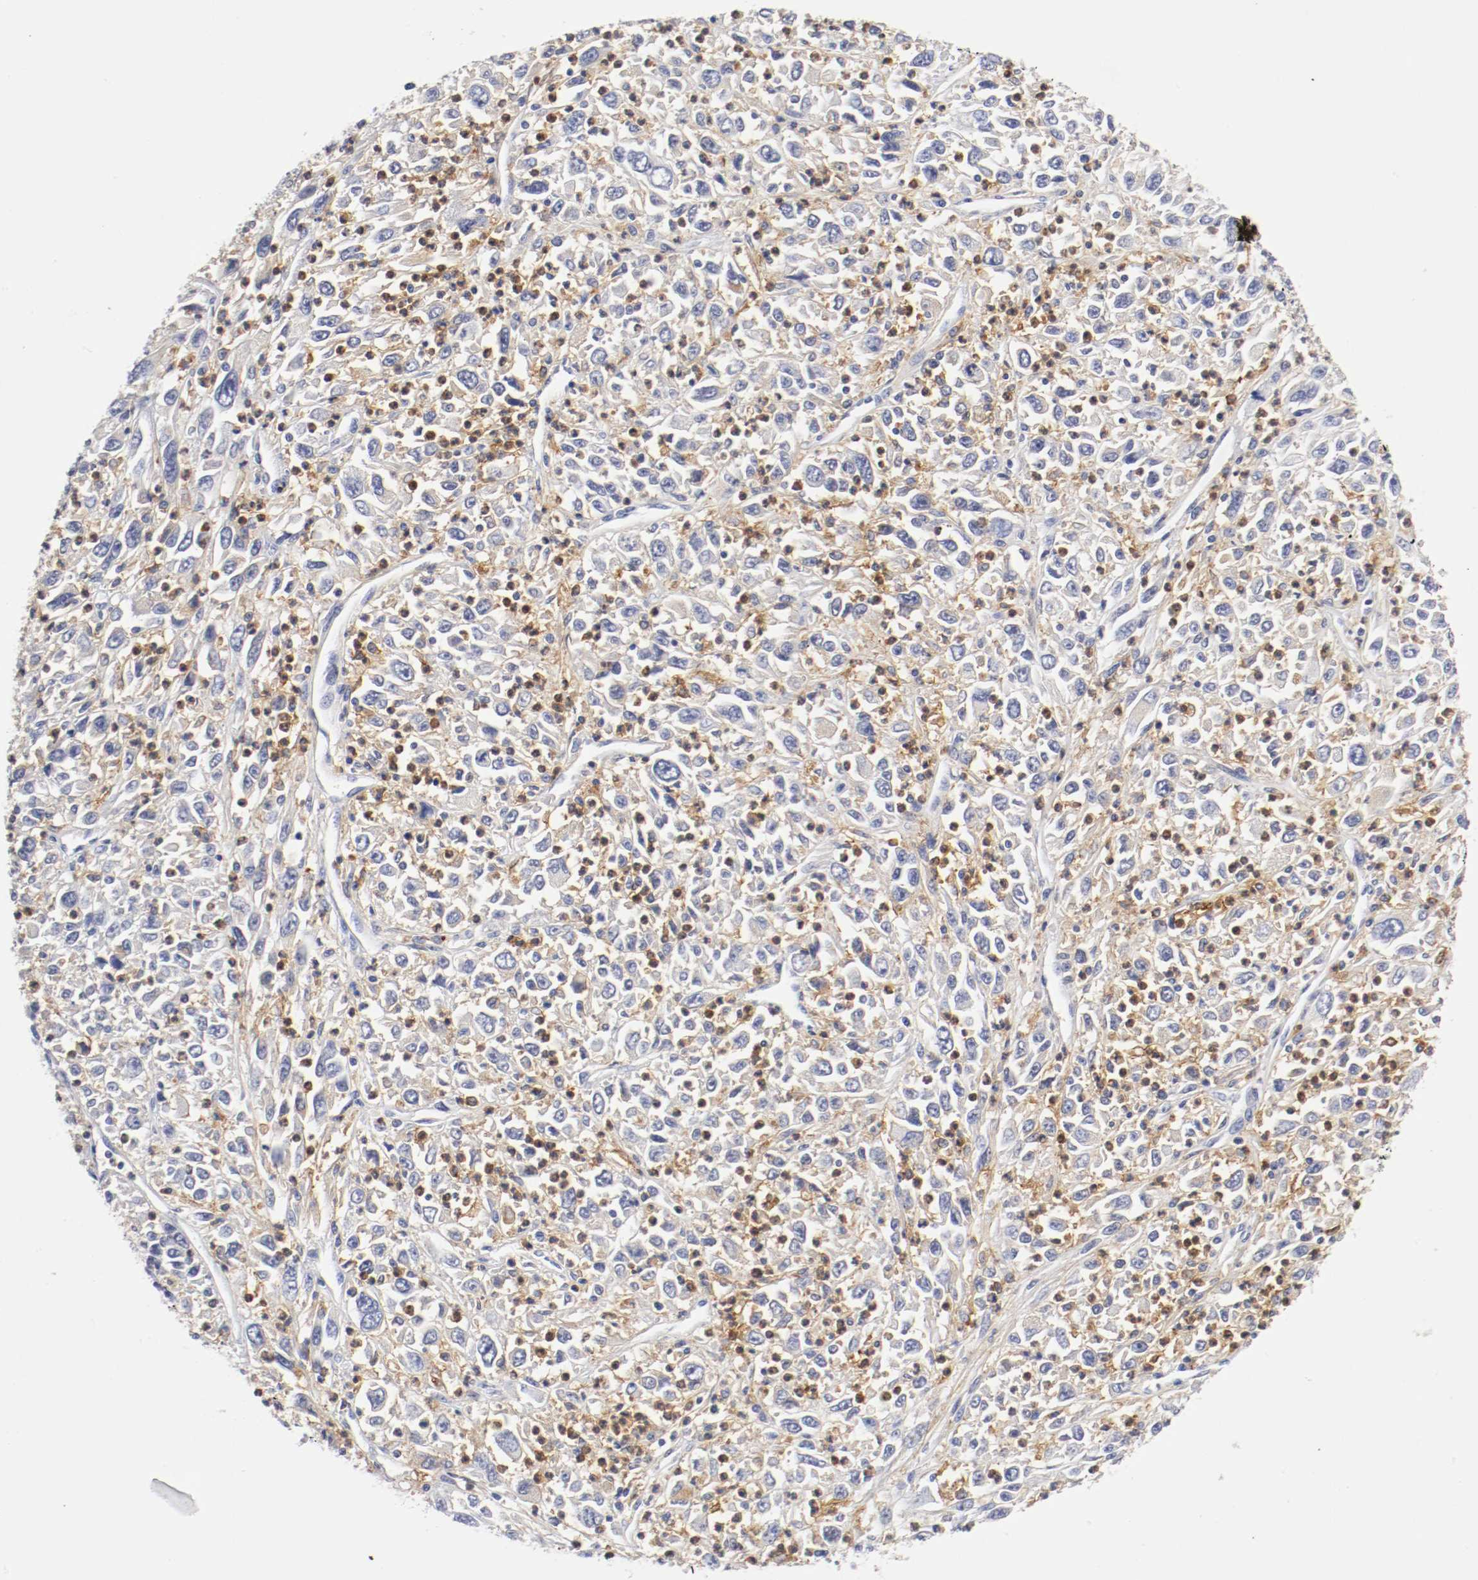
{"staining": {"intensity": "negative", "quantity": "none", "location": "none"}, "tissue": "melanoma", "cell_type": "Tumor cells", "image_type": "cancer", "snomed": [{"axis": "morphology", "description": "Malignant melanoma, Metastatic site"}, {"axis": "topography", "description": "Skin"}], "caption": "Human melanoma stained for a protein using immunohistochemistry (IHC) displays no positivity in tumor cells.", "gene": "ITGAX", "patient": {"sex": "female", "age": 56}}